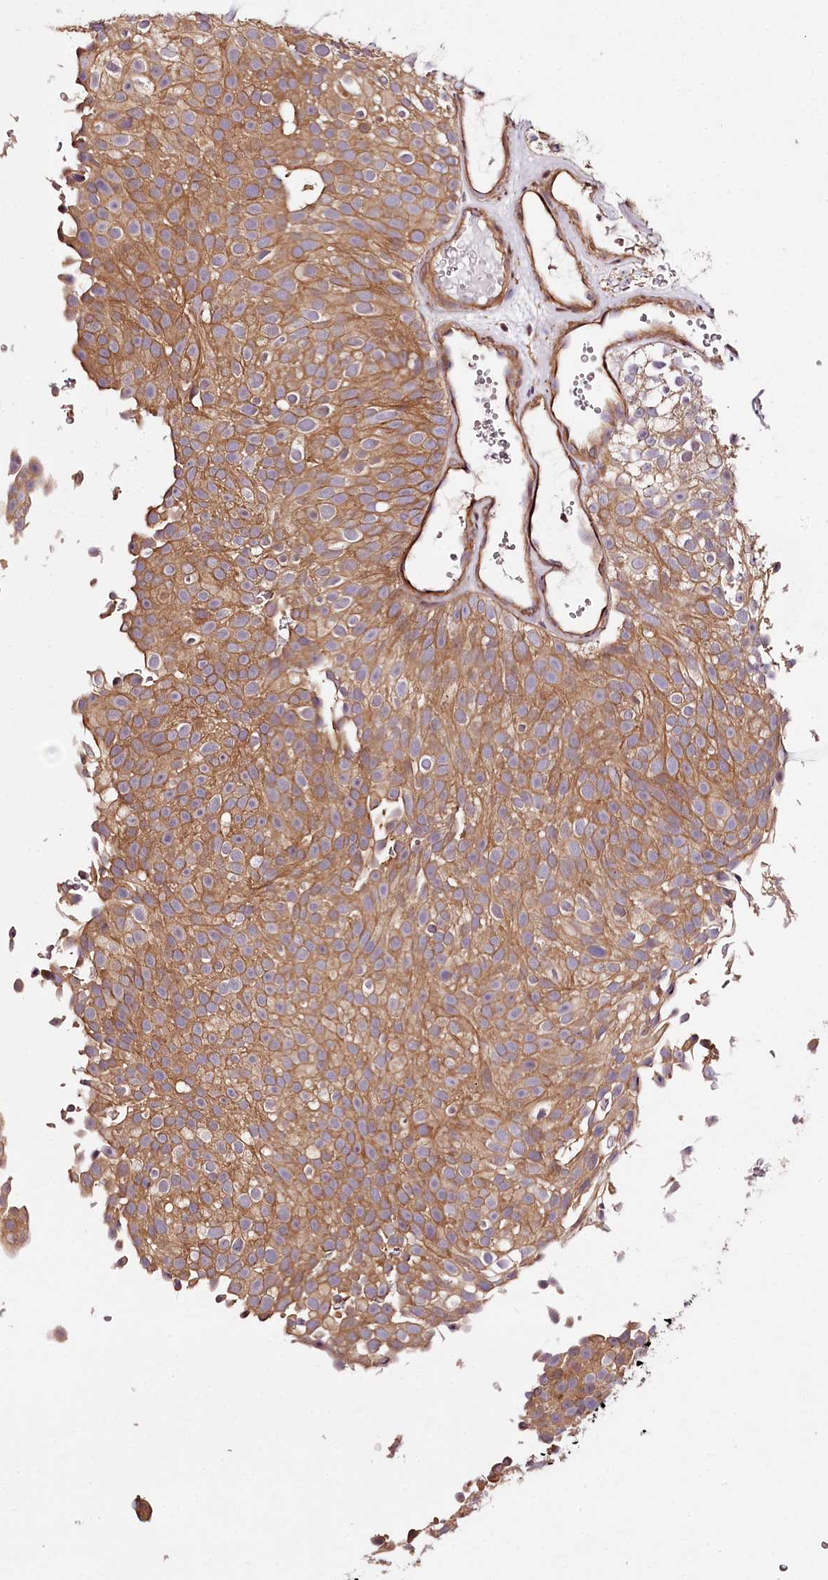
{"staining": {"intensity": "moderate", "quantity": ">75%", "location": "cytoplasmic/membranous"}, "tissue": "urothelial cancer", "cell_type": "Tumor cells", "image_type": "cancer", "snomed": [{"axis": "morphology", "description": "Urothelial carcinoma, Low grade"}, {"axis": "topography", "description": "Urinary bladder"}], "caption": "DAB immunohistochemical staining of human urothelial carcinoma (low-grade) shows moderate cytoplasmic/membranous protein staining in about >75% of tumor cells.", "gene": "TARS1", "patient": {"sex": "male", "age": 78}}